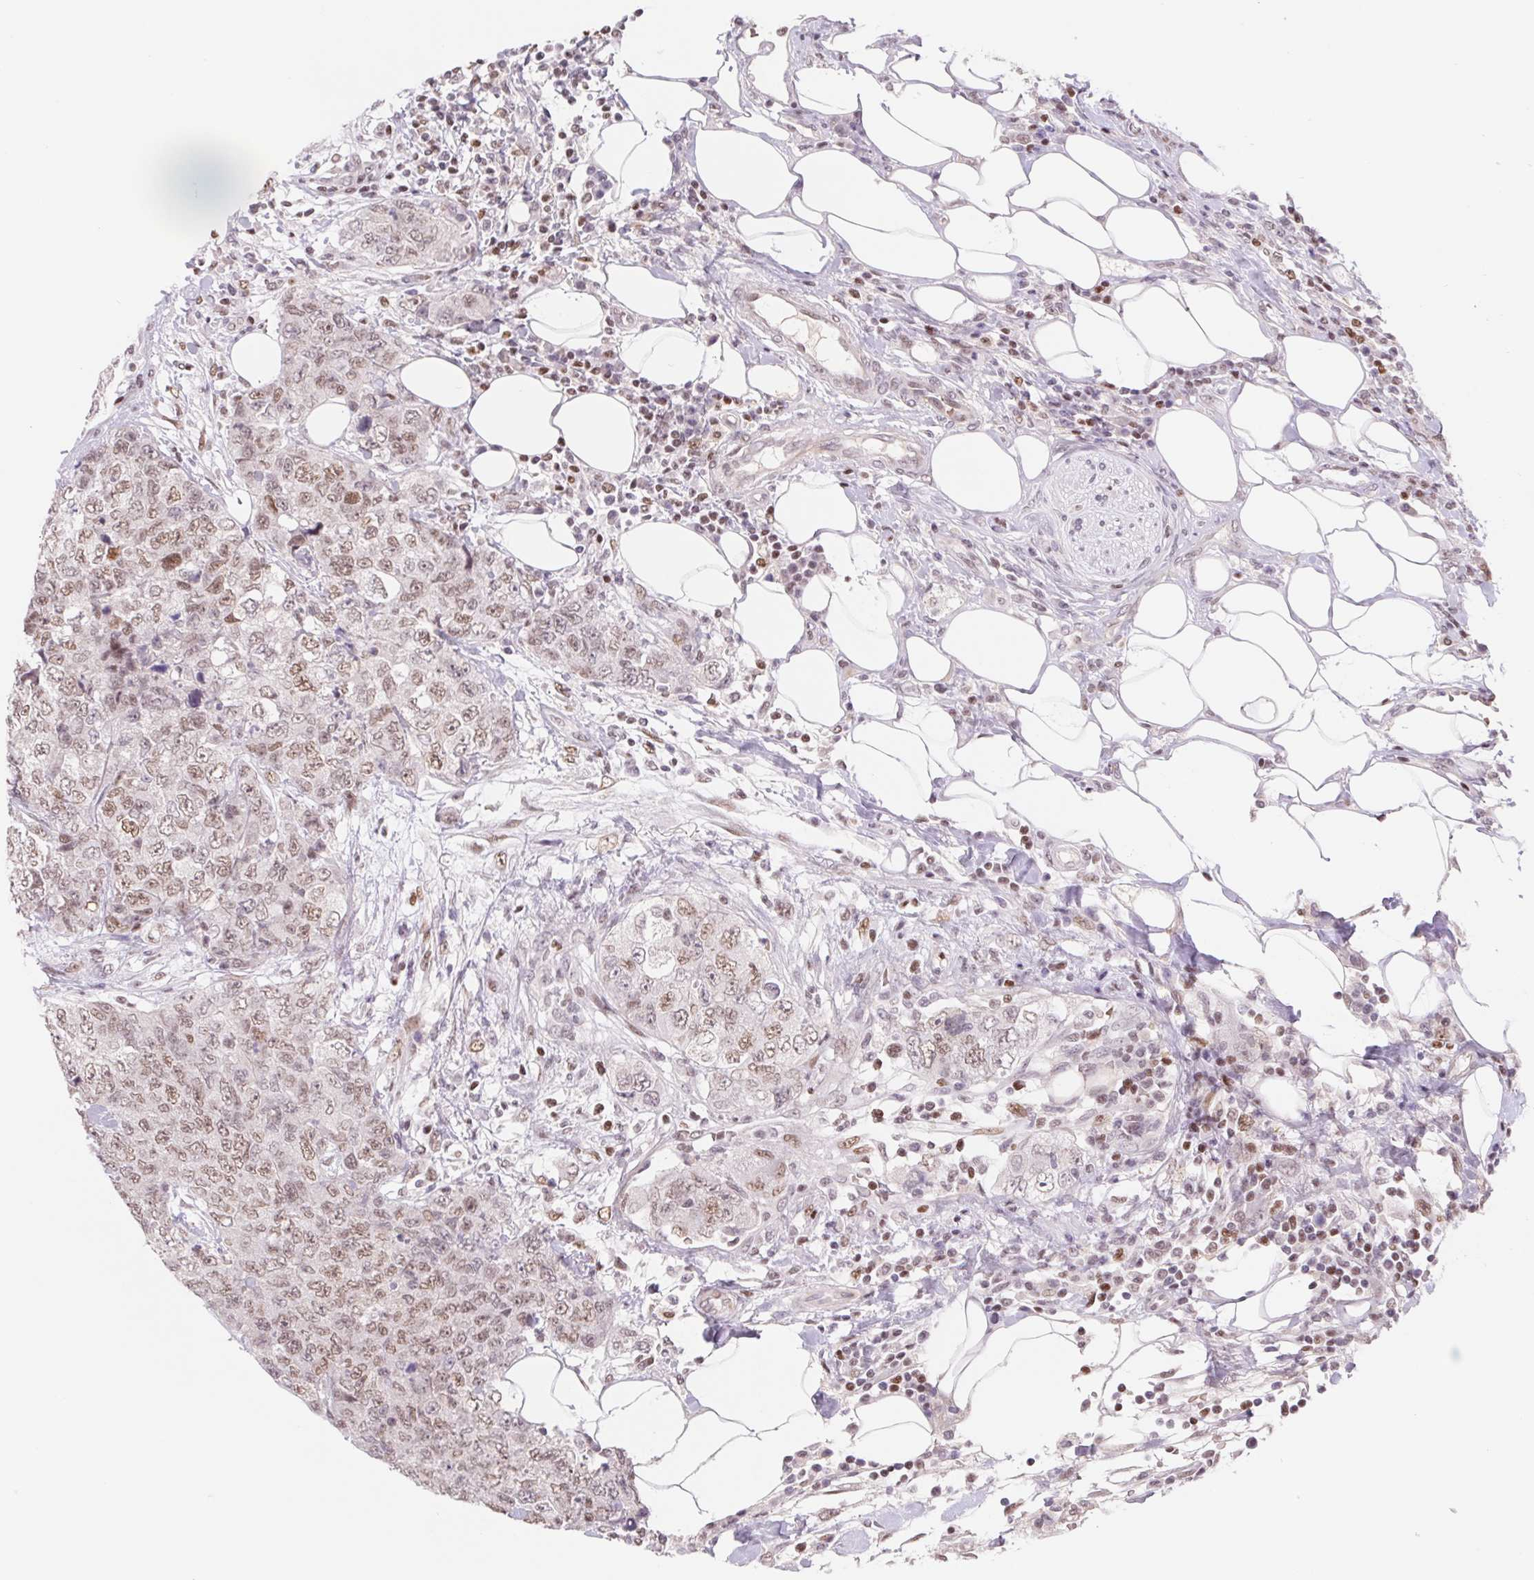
{"staining": {"intensity": "moderate", "quantity": ">75%", "location": "nuclear"}, "tissue": "urothelial cancer", "cell_type": "Tumor cells", "image_type": "cancer", "snomed": [{"axis": "morphology", "description": "Urothelial carcinoma, High grade"}, {"axis": "topography", "description": "Urinary bladder"}], "caption": "Tumor cells demonstrate medium levels of moderate nuclear positivity in approximately >75% of cells in urothelial cancer.", "gene": "TRERF1", "patient": {"sex": "female", "age": 78}}